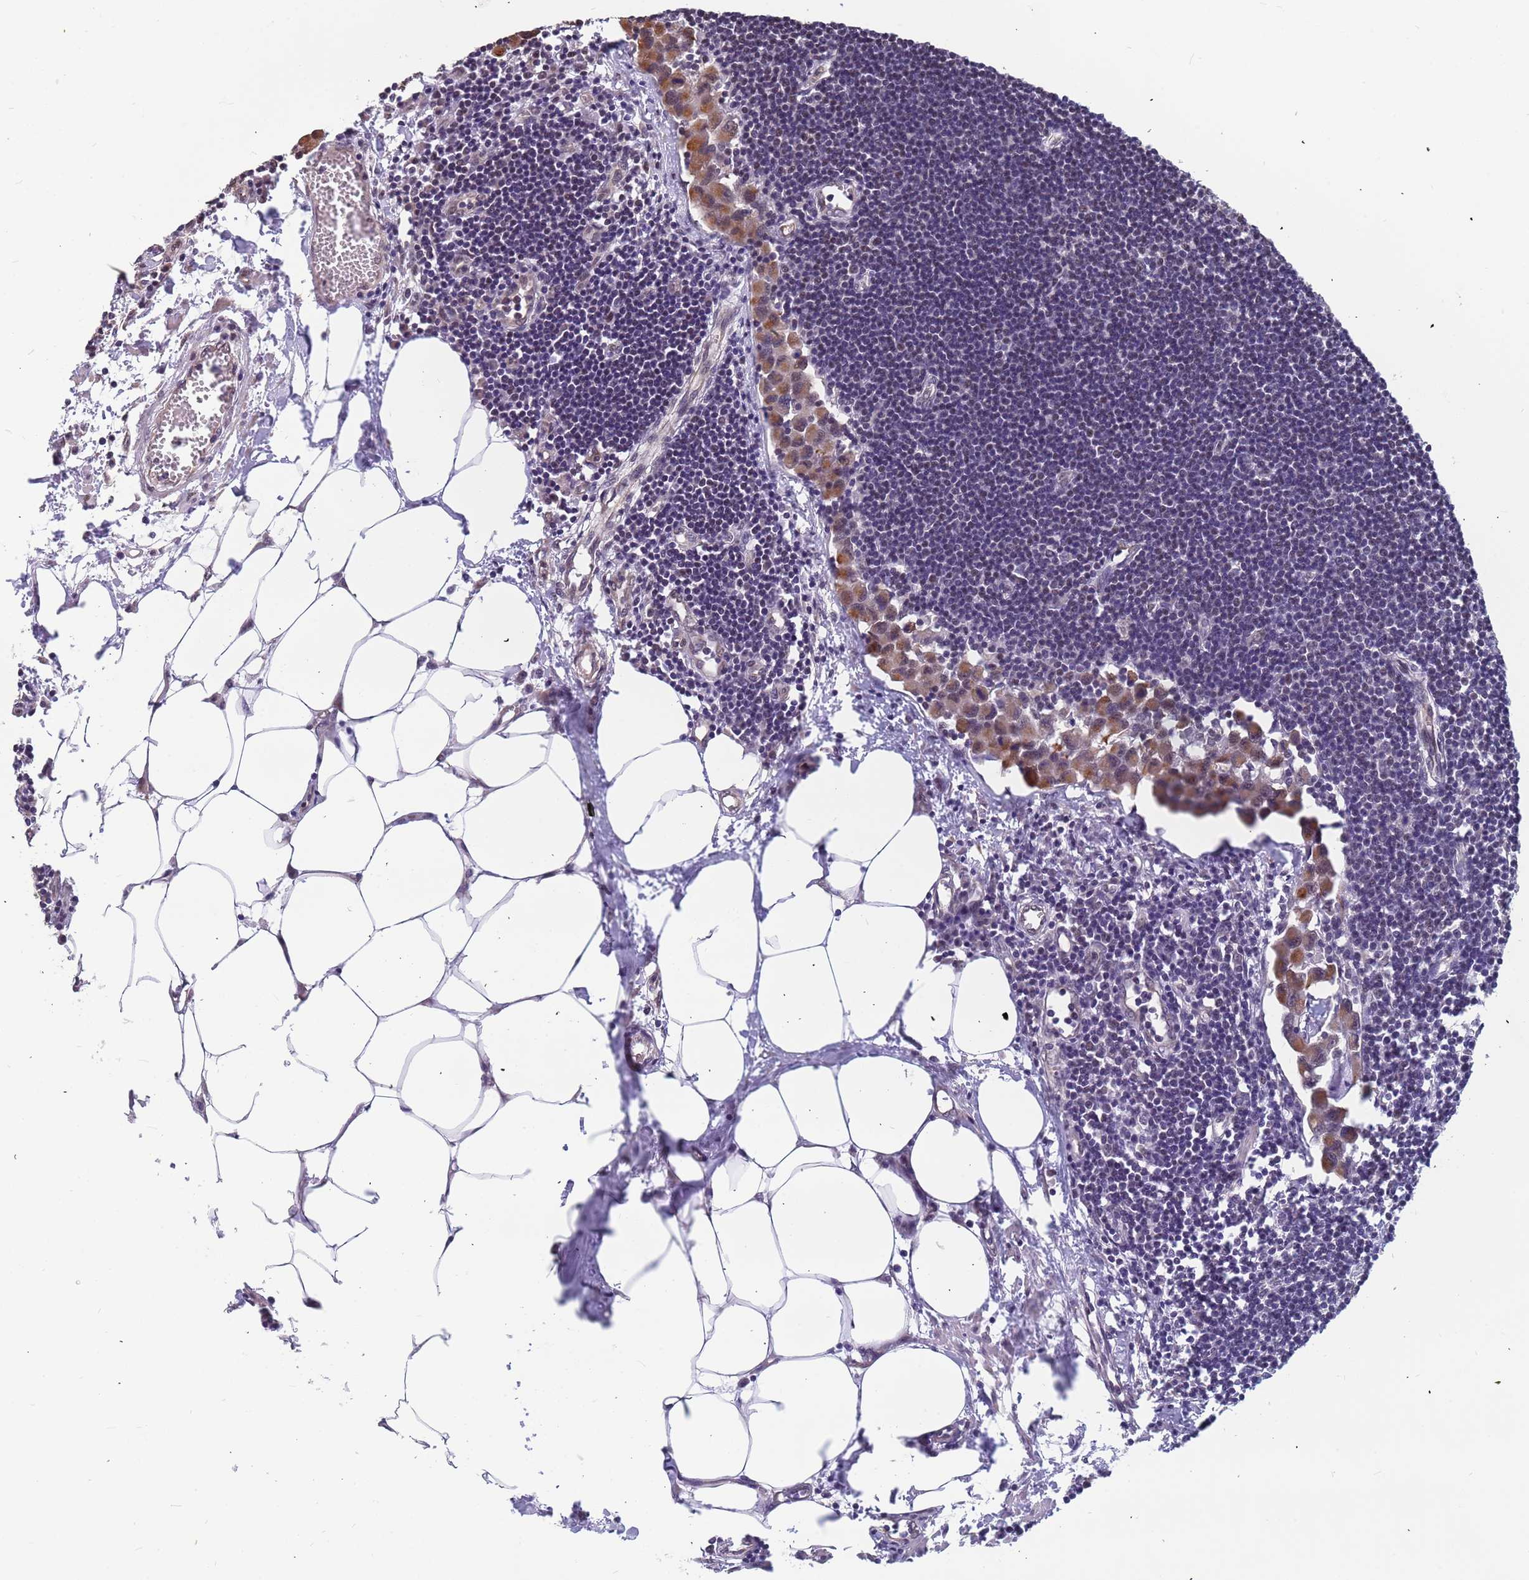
{"staining": {"intensity": "weak", "quantity": "25%-75%", "location": "nuclear"}, "tissue": "lymph node", "cell_type": "Germinal center cells", "image_type": "normal", "snomed": [{"axis": "morphology", "description": "Normal tissue, NOS"}, {"axis": "morphology", "description": "Malignant melanoma, Metastatic site"}, {"axis": "topography", "description": "Lymph node"}], "caption": "Protein expression analysis of unremarkable lymph node exhibits weak nuclear staining in approximately 25%-75% of germinal center cells.", "gene": "DENND2B", "patient": {"sex": "male", "age": 41}}